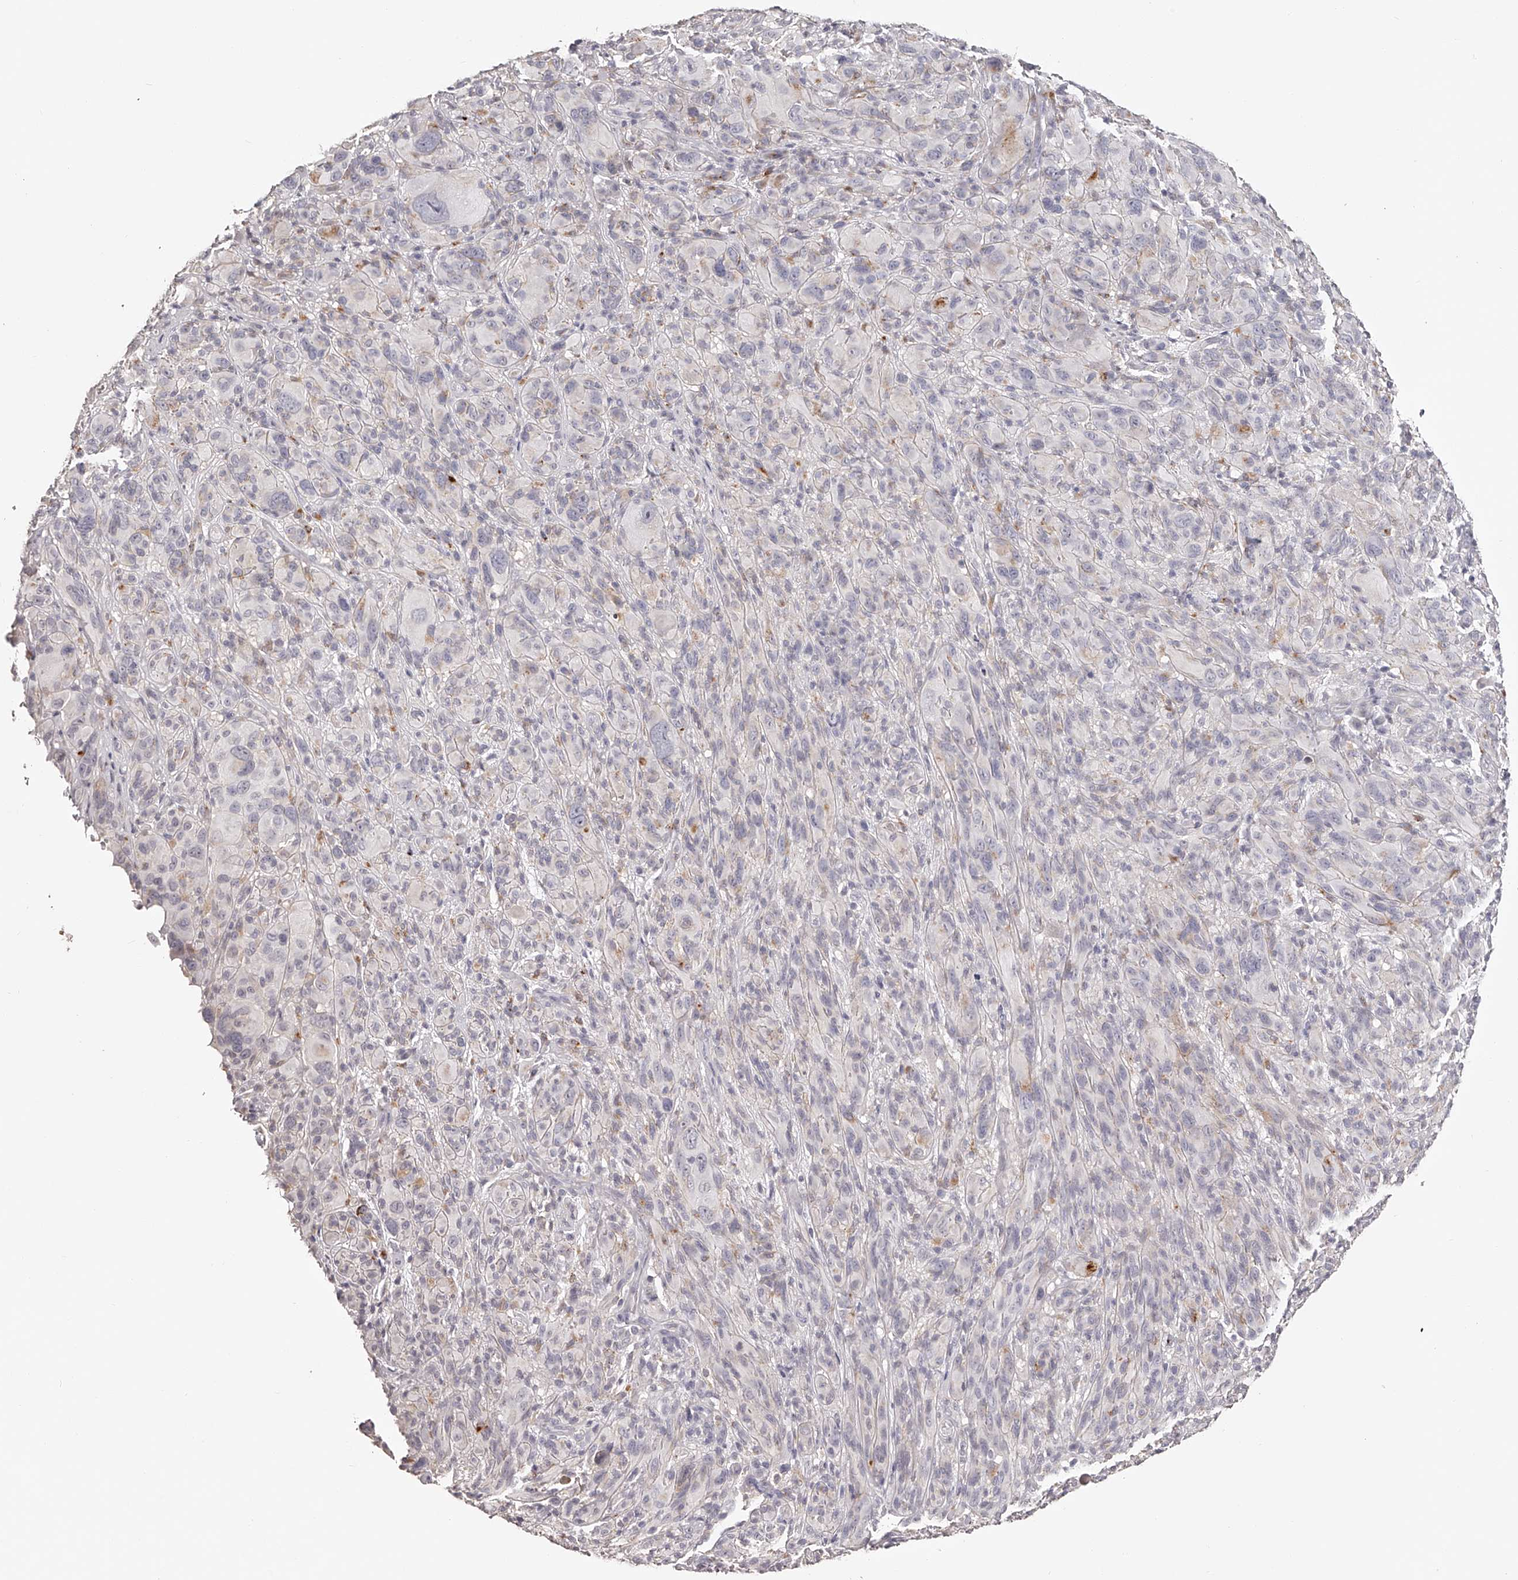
{"staining": {"intensity": "negative", "quantity": "none", "location": "none"}, "tissue": "melanoma", "cell_type": "Tumor cells", "image_type": "cancer", "snomed": [{"axis": "morphology", "description": "Malignant melanoma, NOS"}, {"axis": "topography", "description": "Skin of head"}], "caption": "Protein analysis of melanoma exhibits no significant staining in tumor cells. (DAB immunohistochemistry visualized using brightfield microscopy, high magnification).", "gene": "SLC35D3", "patient": {"sex": "male", "age": 96}}